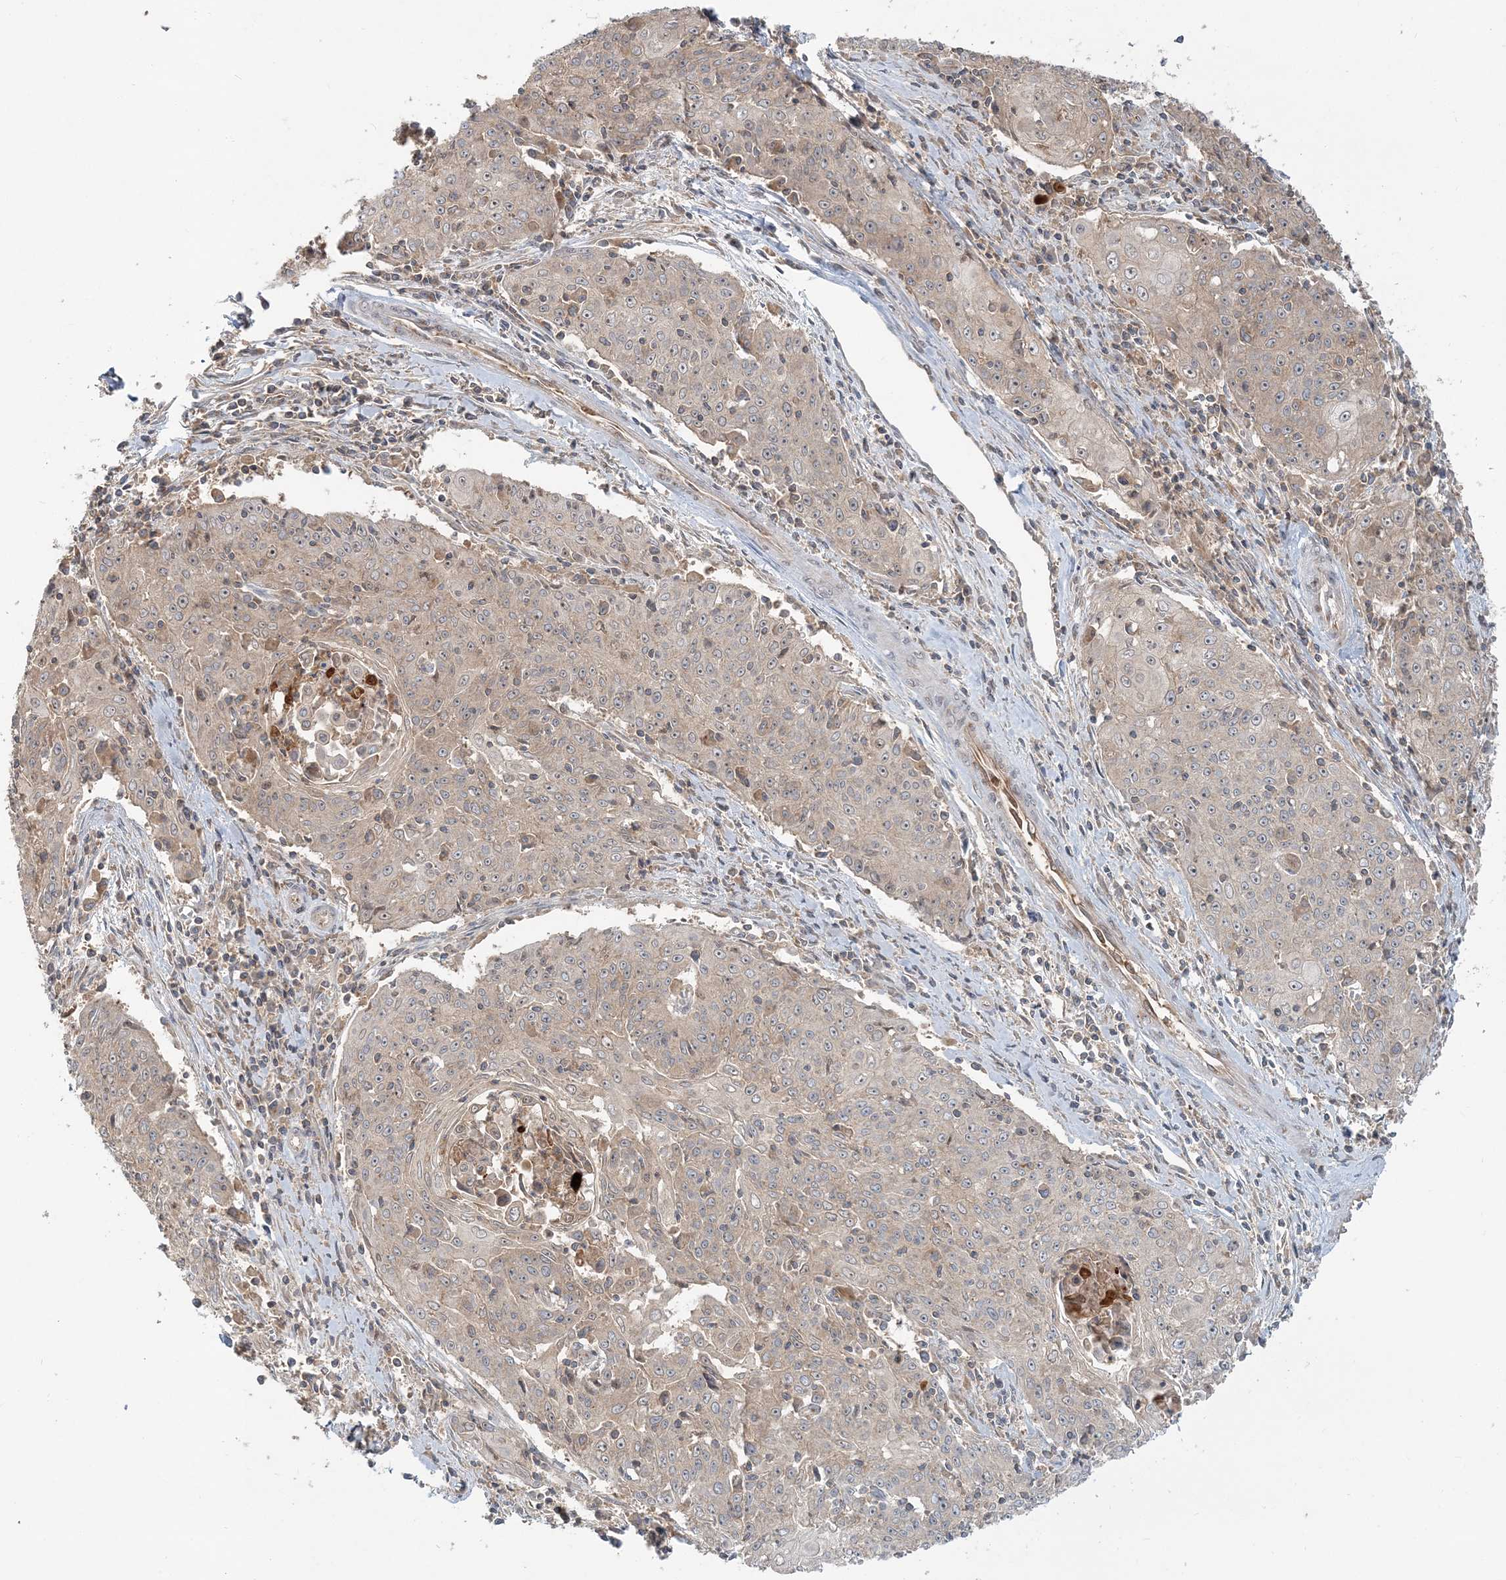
{"staining": {"intensity": "weak", "quantity": "<25%", "location": "cytoplasmic/membranous"}, "tissue": "cervical cancer", "cell_type": "Tumor cells", "image_type": "cancer", "snomed": [{"axis": "morphology", "description": "Squamous cell carcinoma, NOS"}, {"axis": "topography", "description": "Cervix"}], "caption": "An immunohistochemistry (IHC) histopathology image of cervical squamous cell carcinoma is shown. There is no staining in tumor cells of cervical squamous cell carcinoma. (Brightfield microscopy of DAB immunohistochemistry at high magnification).", "gene": "AP1AR", "patient": {"sex": "female", "age": 48}}